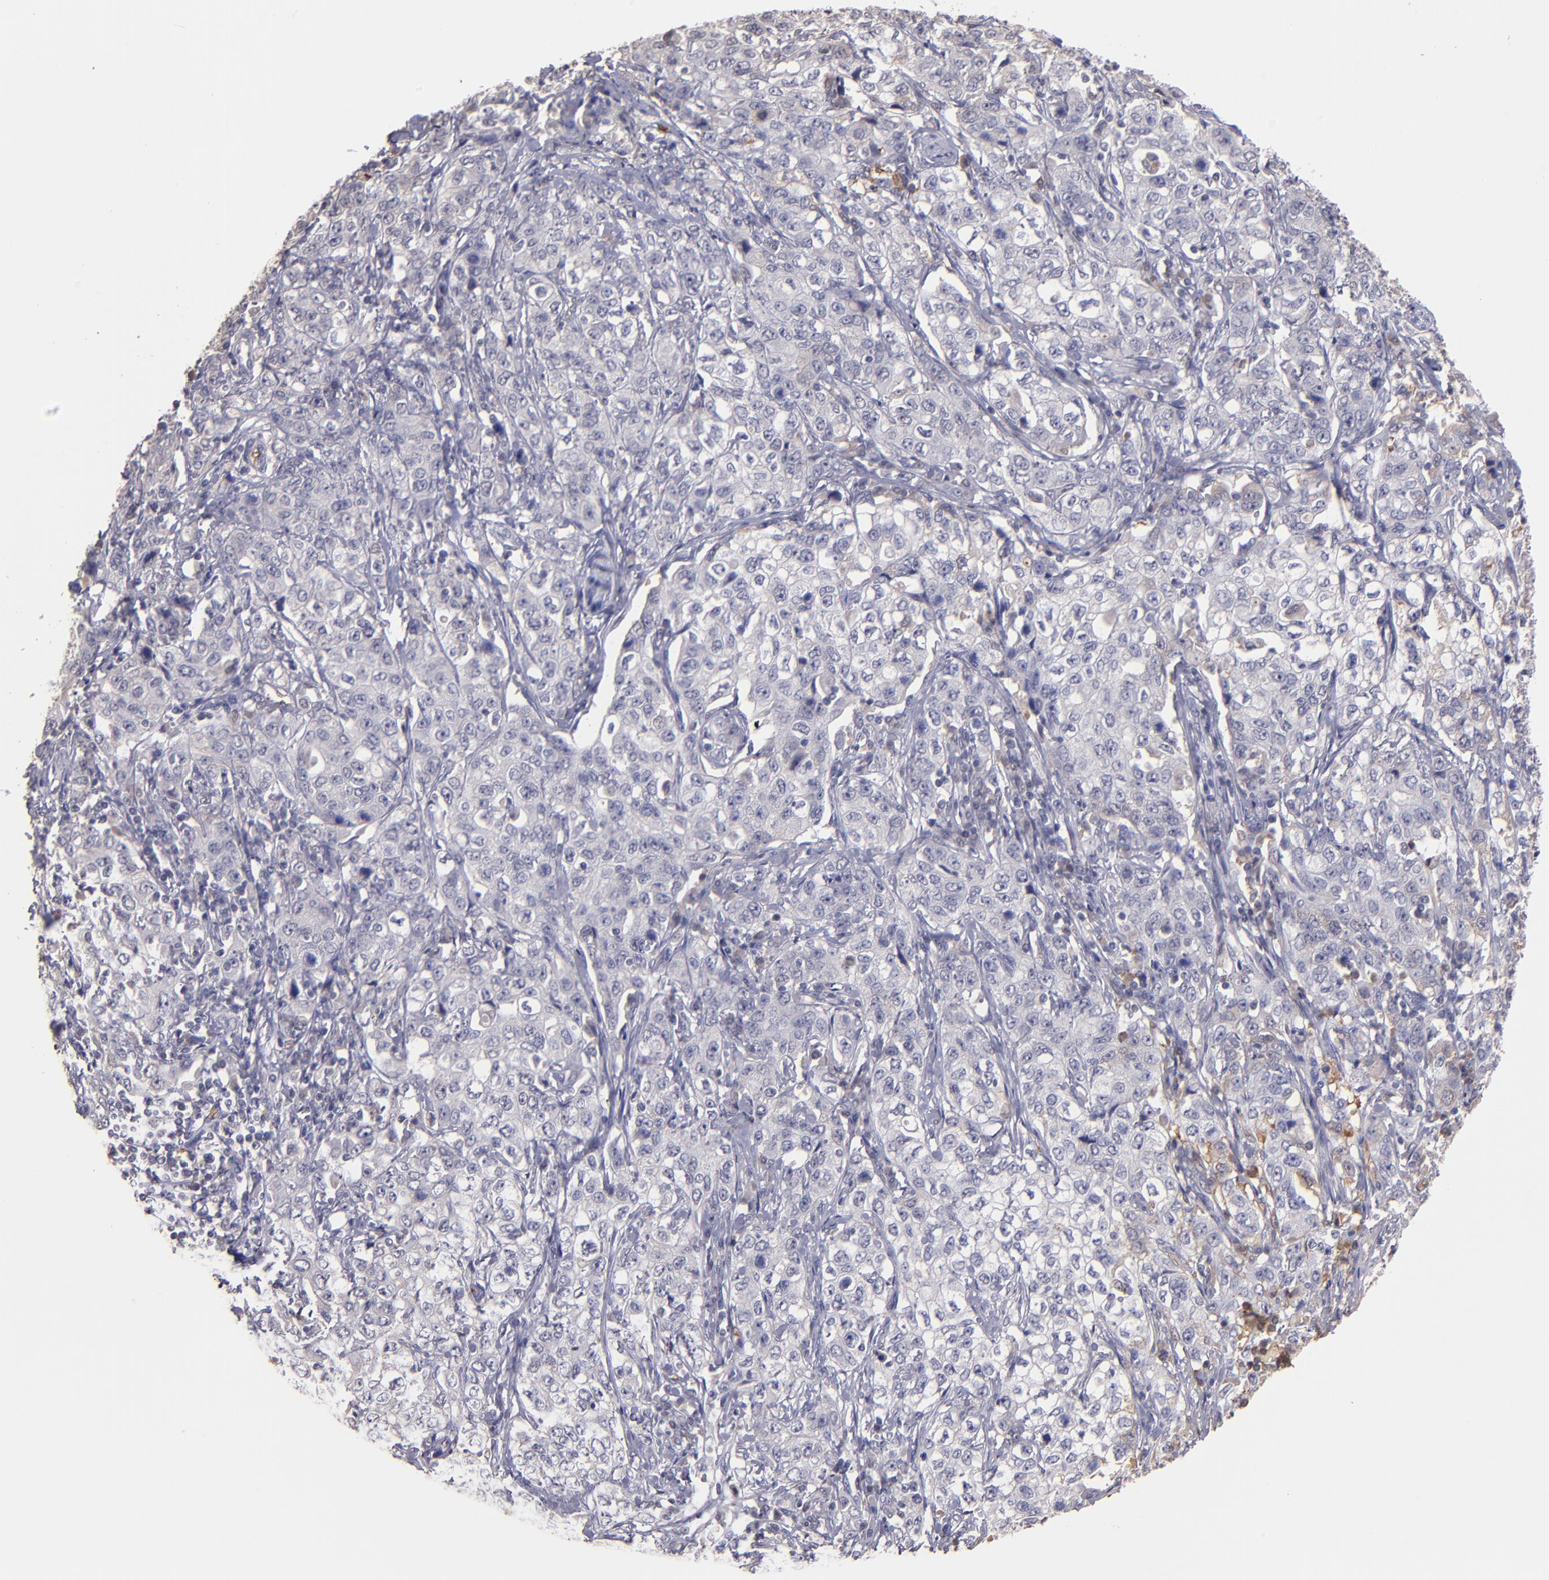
{"staining": {"intensity": "weak", "quantity": "<25%", "location": "cytoplasmic/membranous"}, "tissue": "stomach cancer", "cell_type": "Tumor cells", "image_type": "cancer", "snomed": [{"axis": "morphology", "description": "Adenocarcinoma, NOS"}, {"axis": "topography", "description": "Stomach"}], "caption": "Immunohistochemical staining of human stomach cancer demonstrates no significant staining in tumor cells. (Brightfield microscopy of DAB (3,3'-diaminobenzidine) immunohistochemistry (IHC) at high magnification).", "gene": "SERPINC1", "patient": {"sex": "male", "age": 48}}